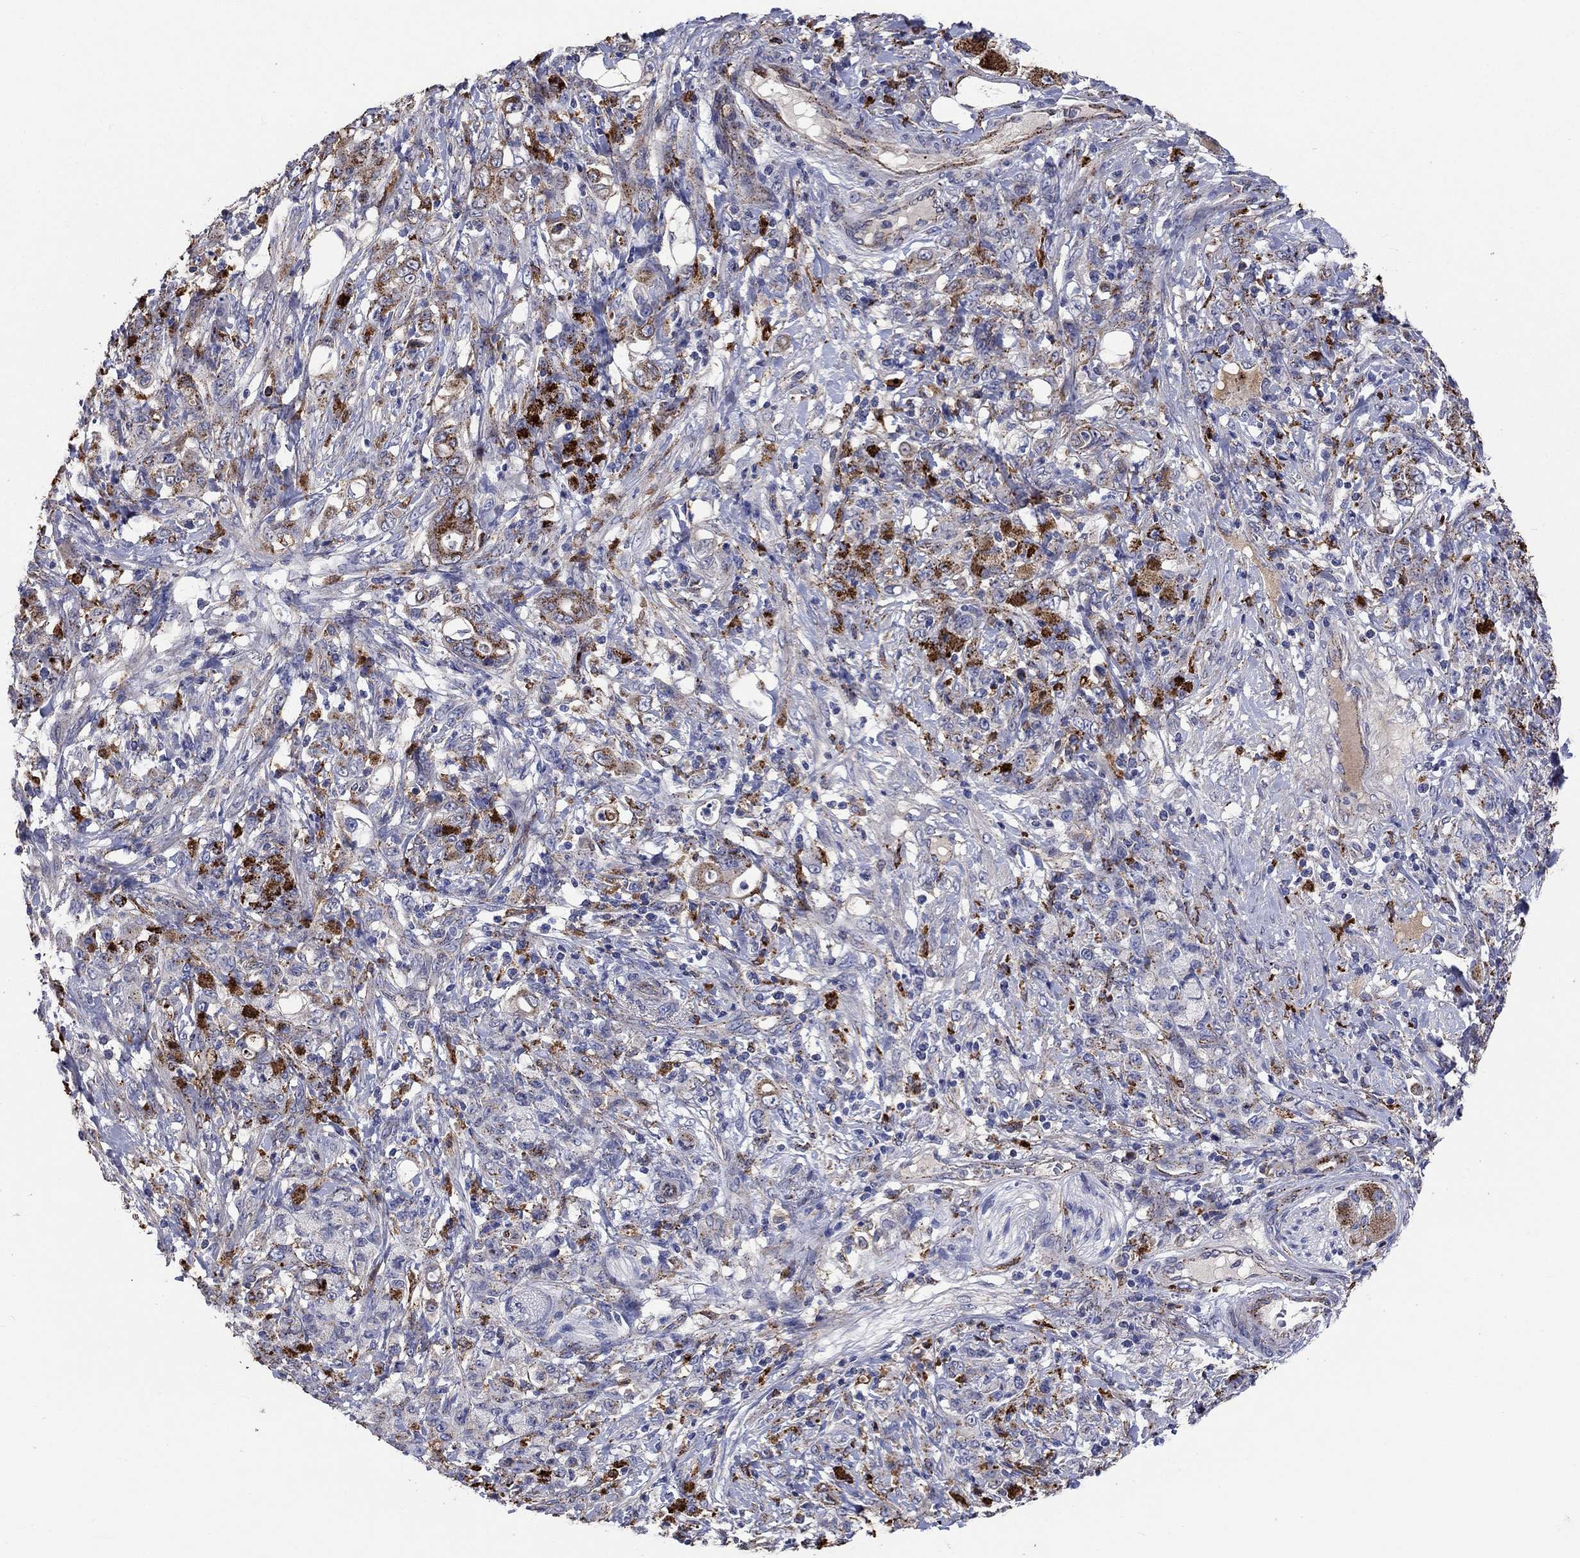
{"staining": {"intensity": "moderate", "quantity": "25%-75%", "location": "cytoplasmic/membranous"}, "tissue": "stomach cancer", "cell_type": "Tumor cells", "image_type": "cancer", "snomed": [{"axis": "morphology", "description": "Adenocarcinoma, NOS"}, {"axis": "topography", "description": "Stomach"}], "caption": "There is medium levels of moderate cytoplasmic/membranous staining in tumor cells of adenocarcinoma (stomach), as demonstrated by immunohistochemical staining (brown color).", "gene": "CTSB", "patient": {"sex": "female", "age": 79}}